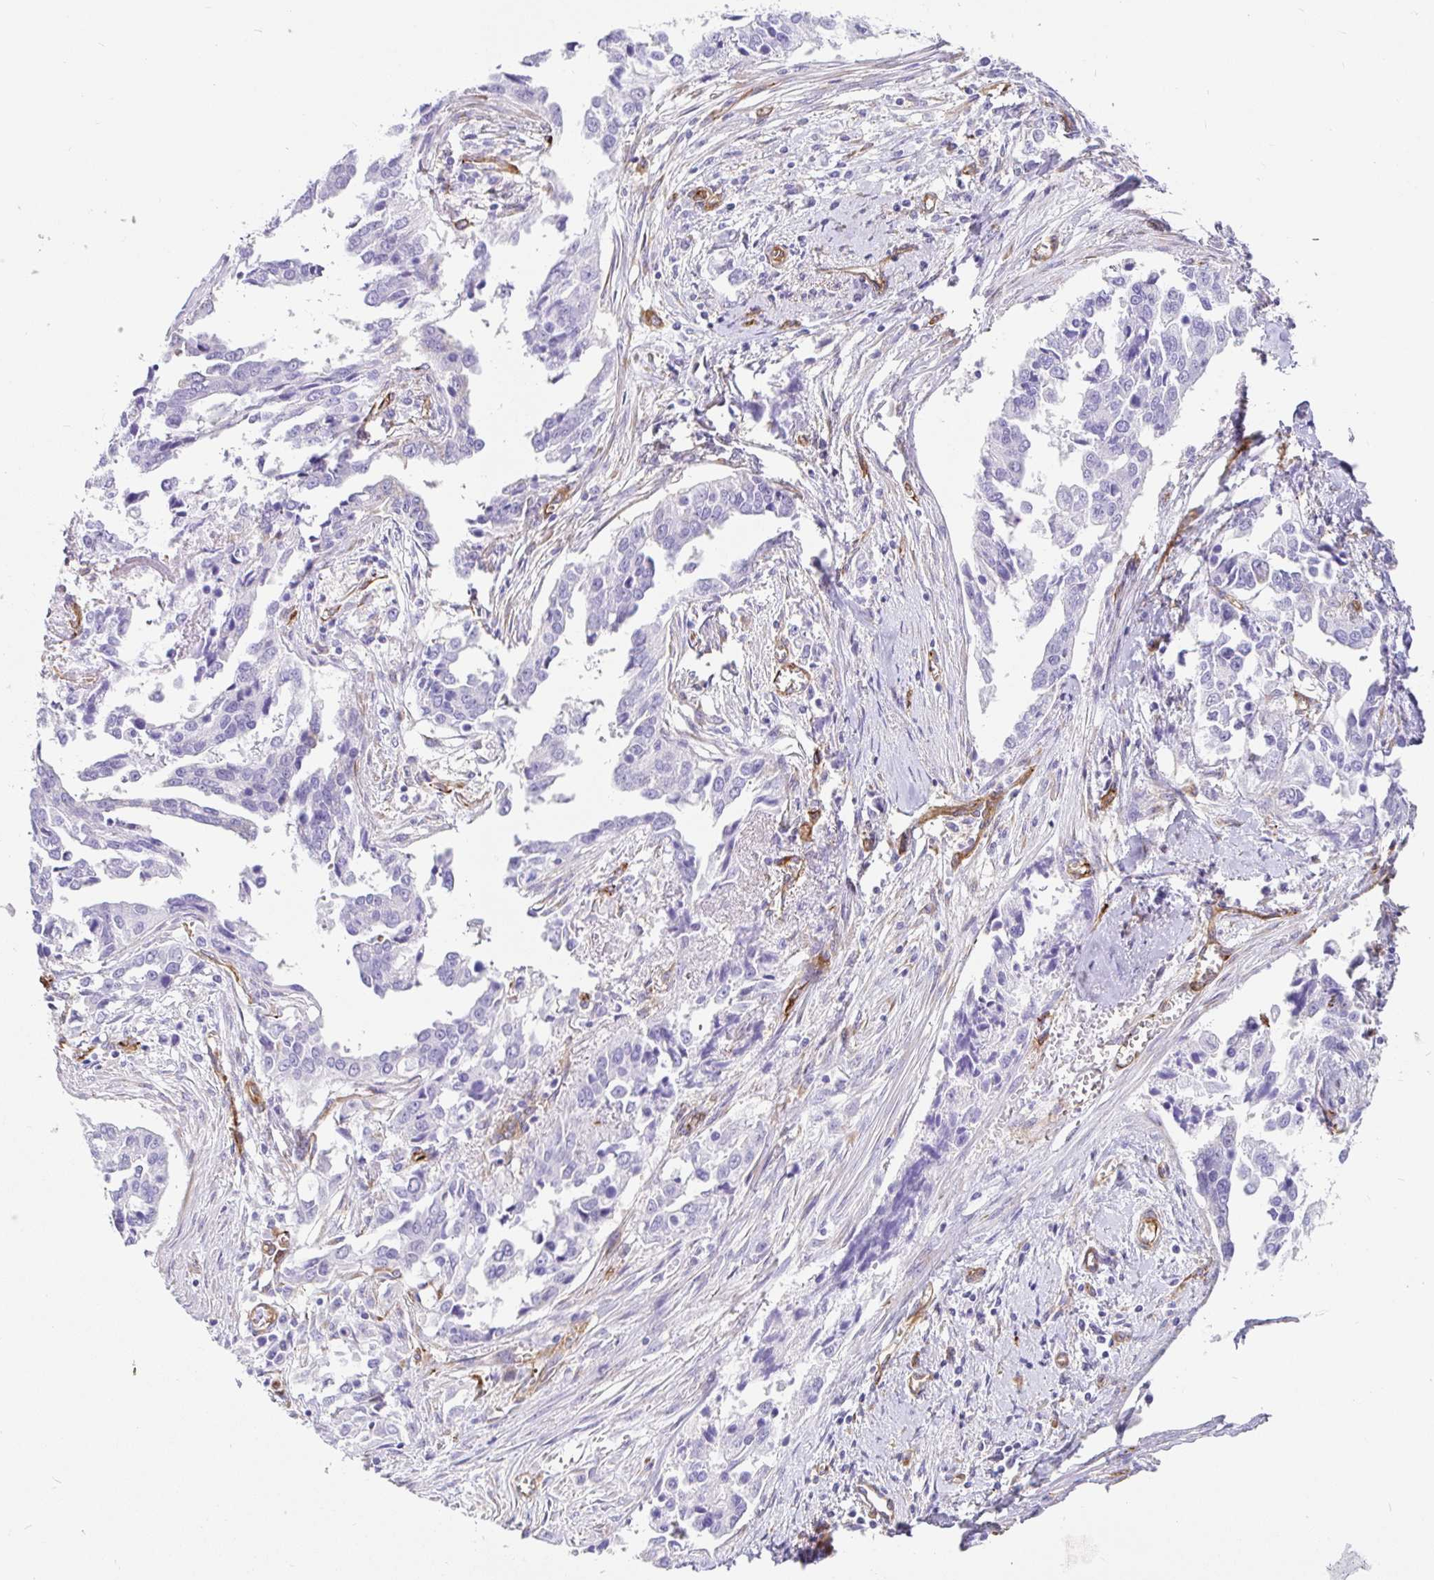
{"staining": {"intensity": "negative", "quantity": "none", "location": "none"}, "tissue": "ovarian cancer", "cell_type": "Tumor cells", "image_type": "cancer", "snomed": [{"axis": "morphology", "description": "Cystadenocarcinoma, serous, NOS"}, {"axis": "topography", "description": "Ovary"}], "caption": "DAB immunohistochemical staining of ovarian cancer (serous cystadenocarcinoma) exhibits no significant positivity in tumor cells.", "gene": "DOCK1", "patient": {"sex": "female", "age": 75}}